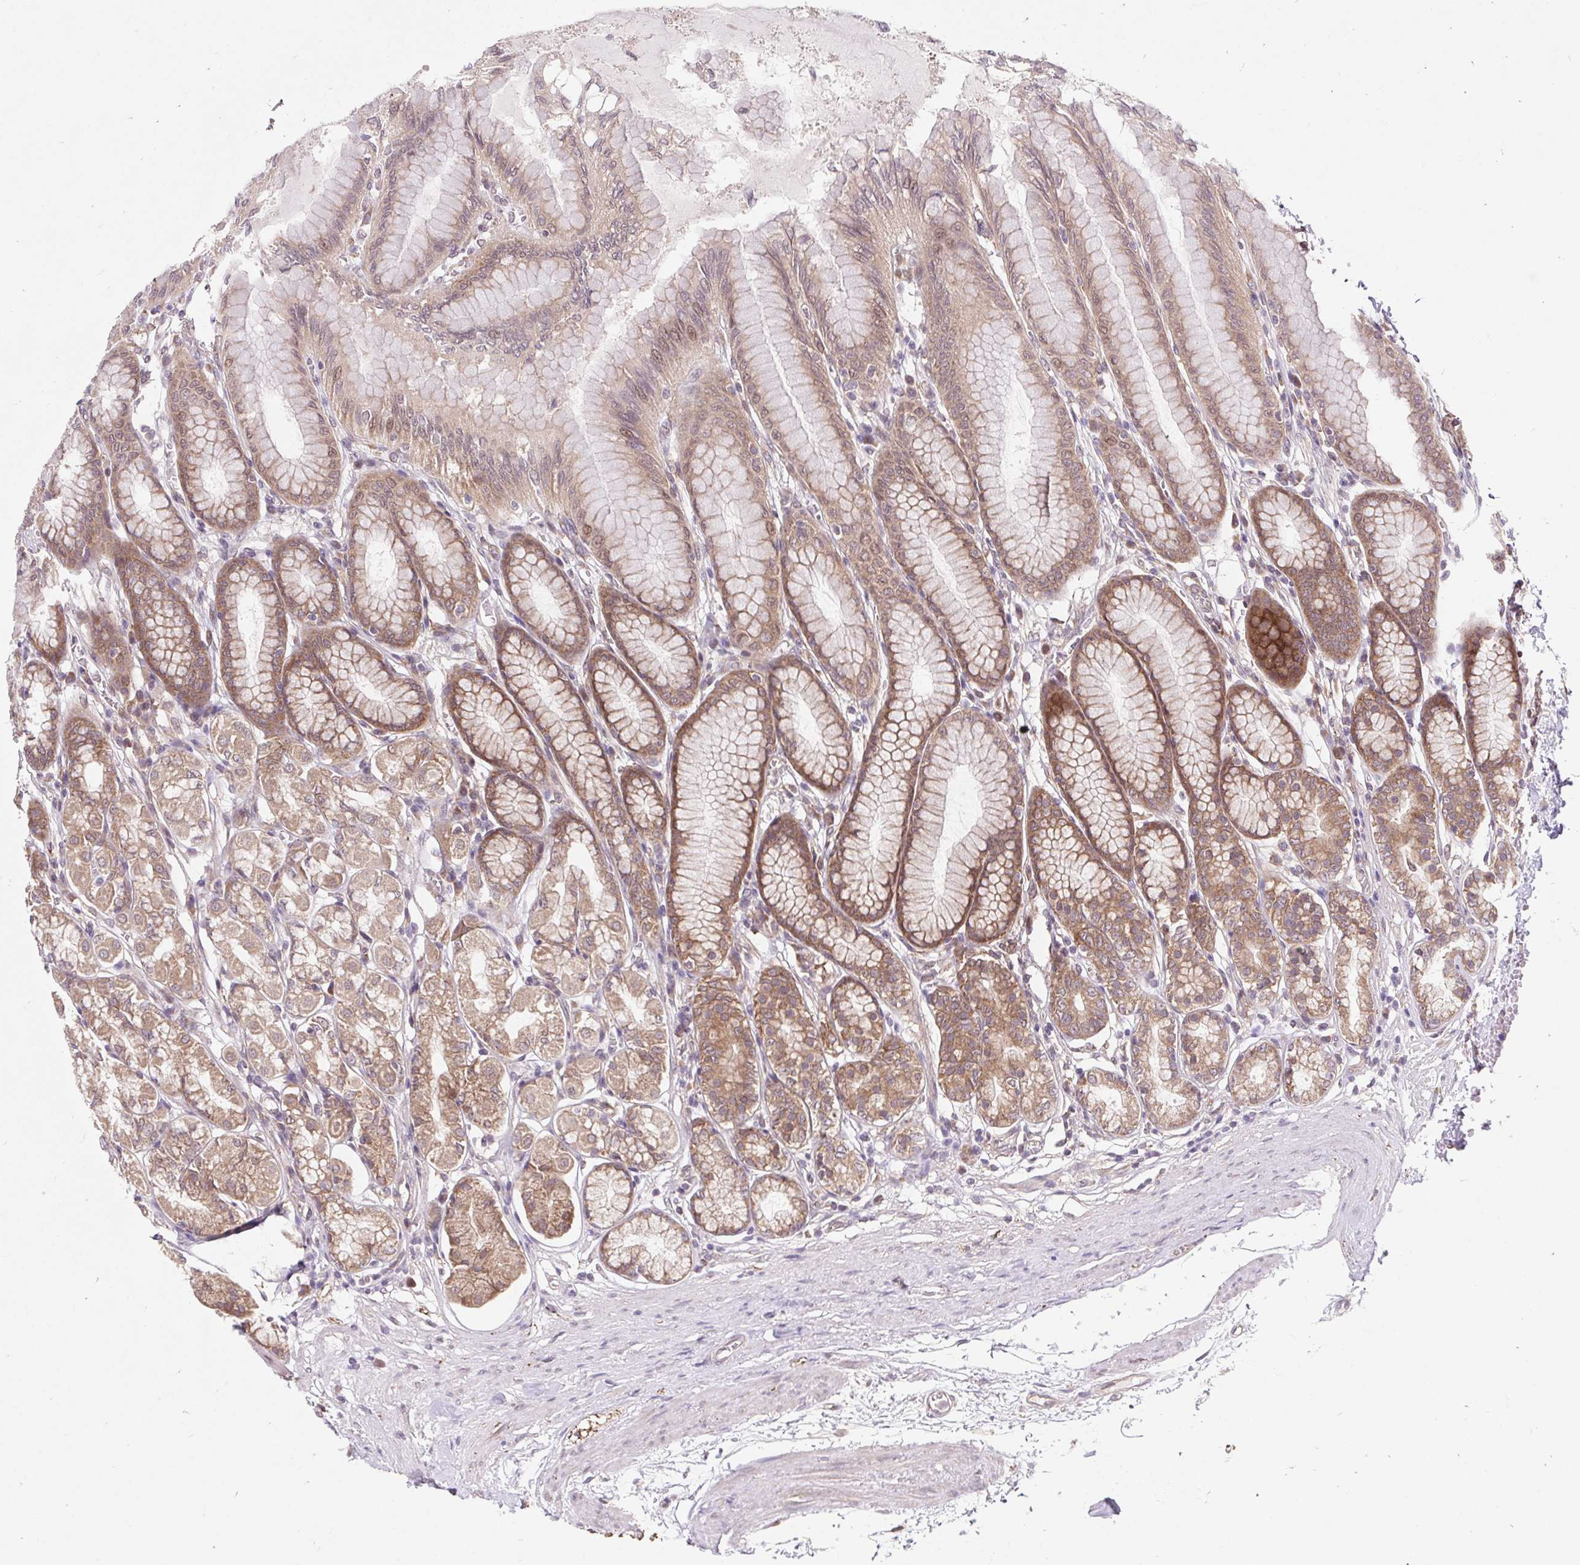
{"staining": {"intensity": "moderate", "quantity": ">75%", "location": "cytoplasmic/membranous"}, "tissue": "stomach", "cell_type": "Glandular cells", "image_type": "normal", "snomed": [{"axis": "morphology", "description": "Normal tissue, NOS"}, {"axis": "topography", "description": "Stomach"}, {"axis": "topography", "description": "Stomach, lower"}], "caption": "Brown immunohistochemical staining in normal human stomach reveals moderate cytoplasmic/membranous expression in about >75% of glandular cells. The protein is shown in brown color, while the nuclei are stained blue.", "gene": "HFE", "patient": {"sex": "male", "age": 76}}